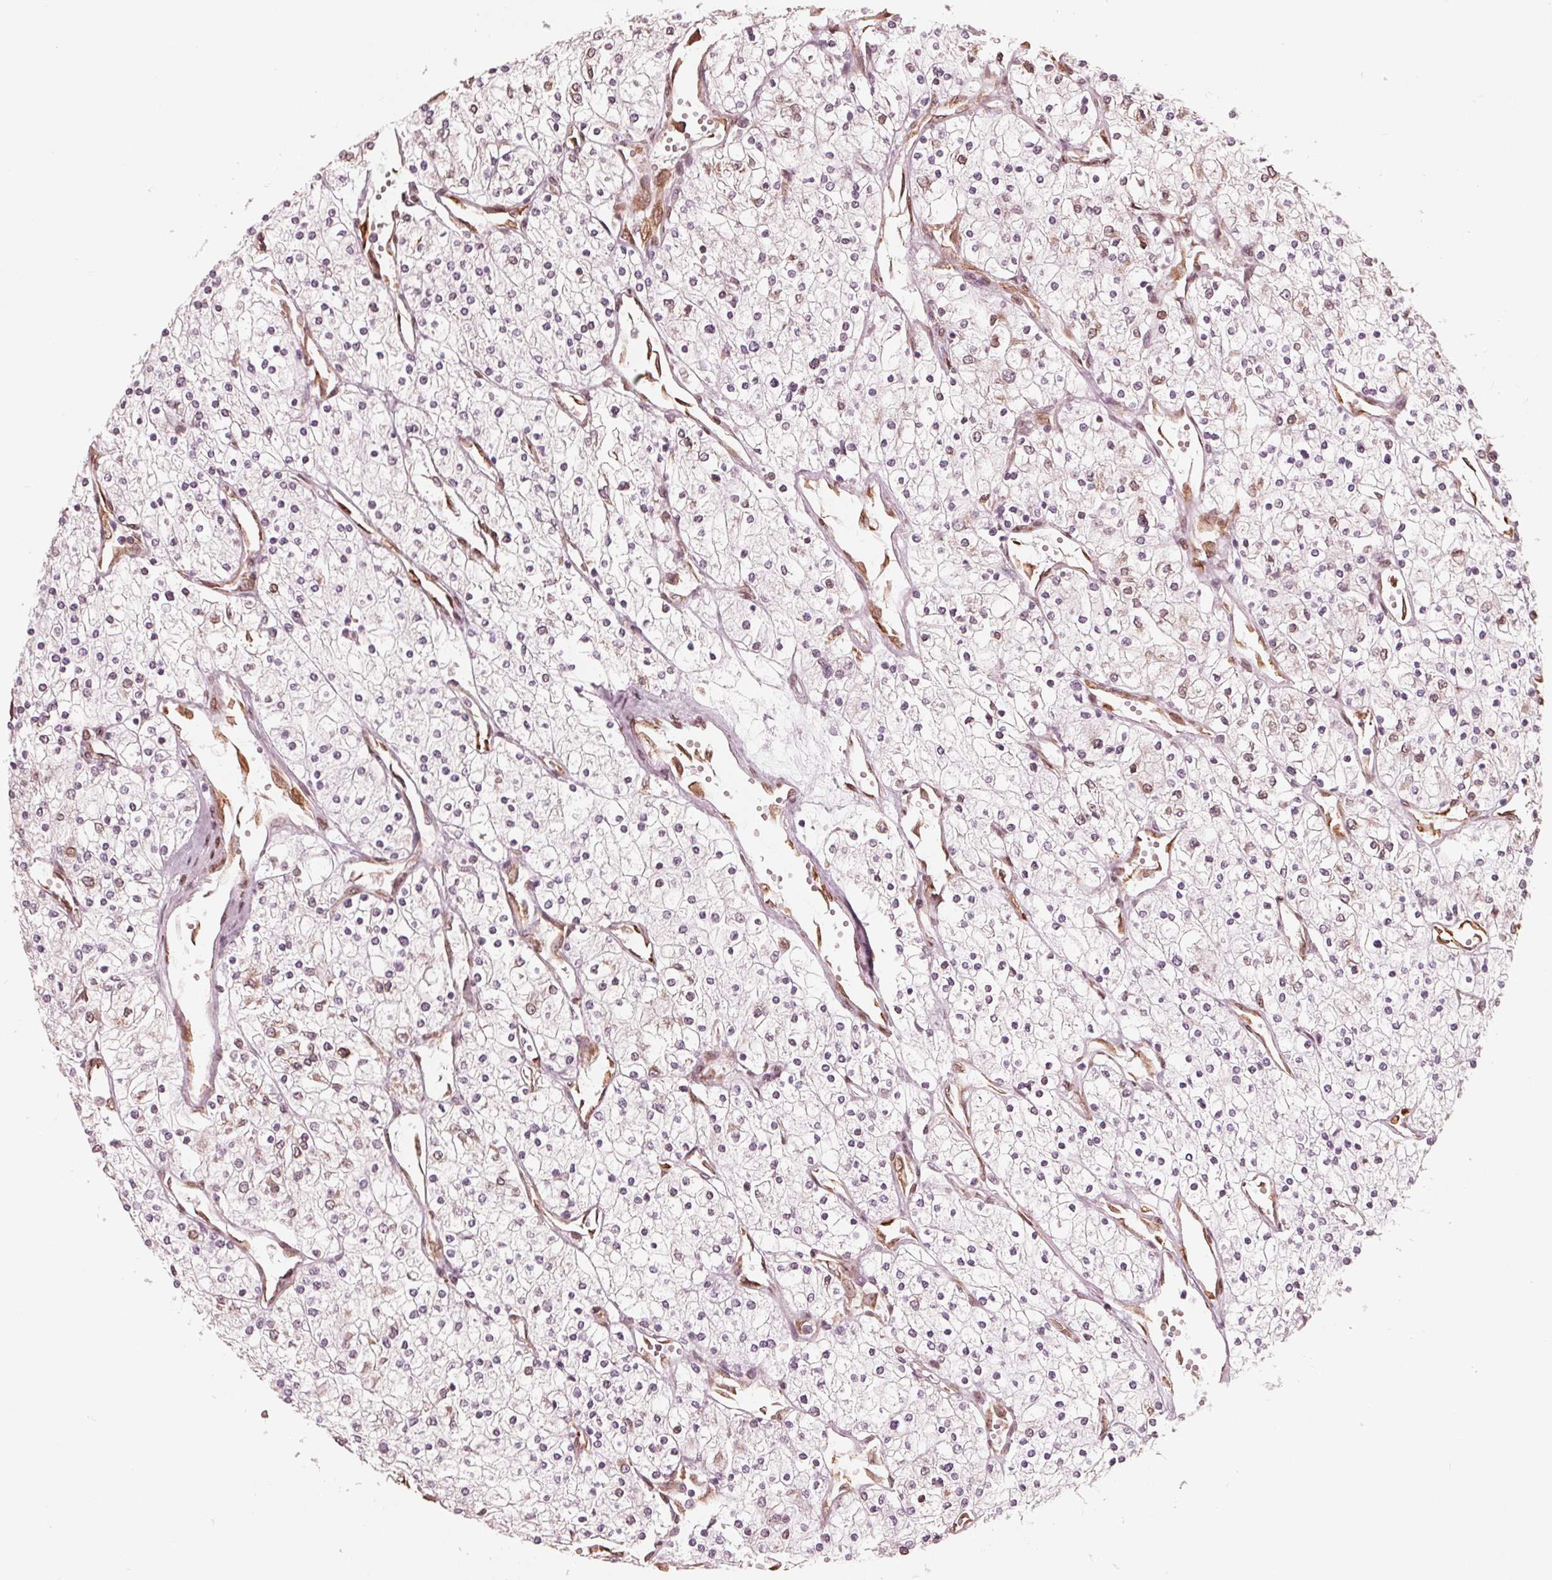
{"staining": {"intensity": "negative", "quantity": "none", "location": "none"}, "tissue": "renal cancer", "cell_type": "Tumor cells", "image_type": "cancer", "snomed": [{"axis": "morphology", "description": "Adenocarcinoma, NOS"}, {"axis": "topography", "description": "Kidney"}], "caption": "An image of renal adenocarcinoma stained for a protein shows no brown staining in tumor cells.", "gene": "IKBIP", "patient": {"sex": "male", "age": 80}}